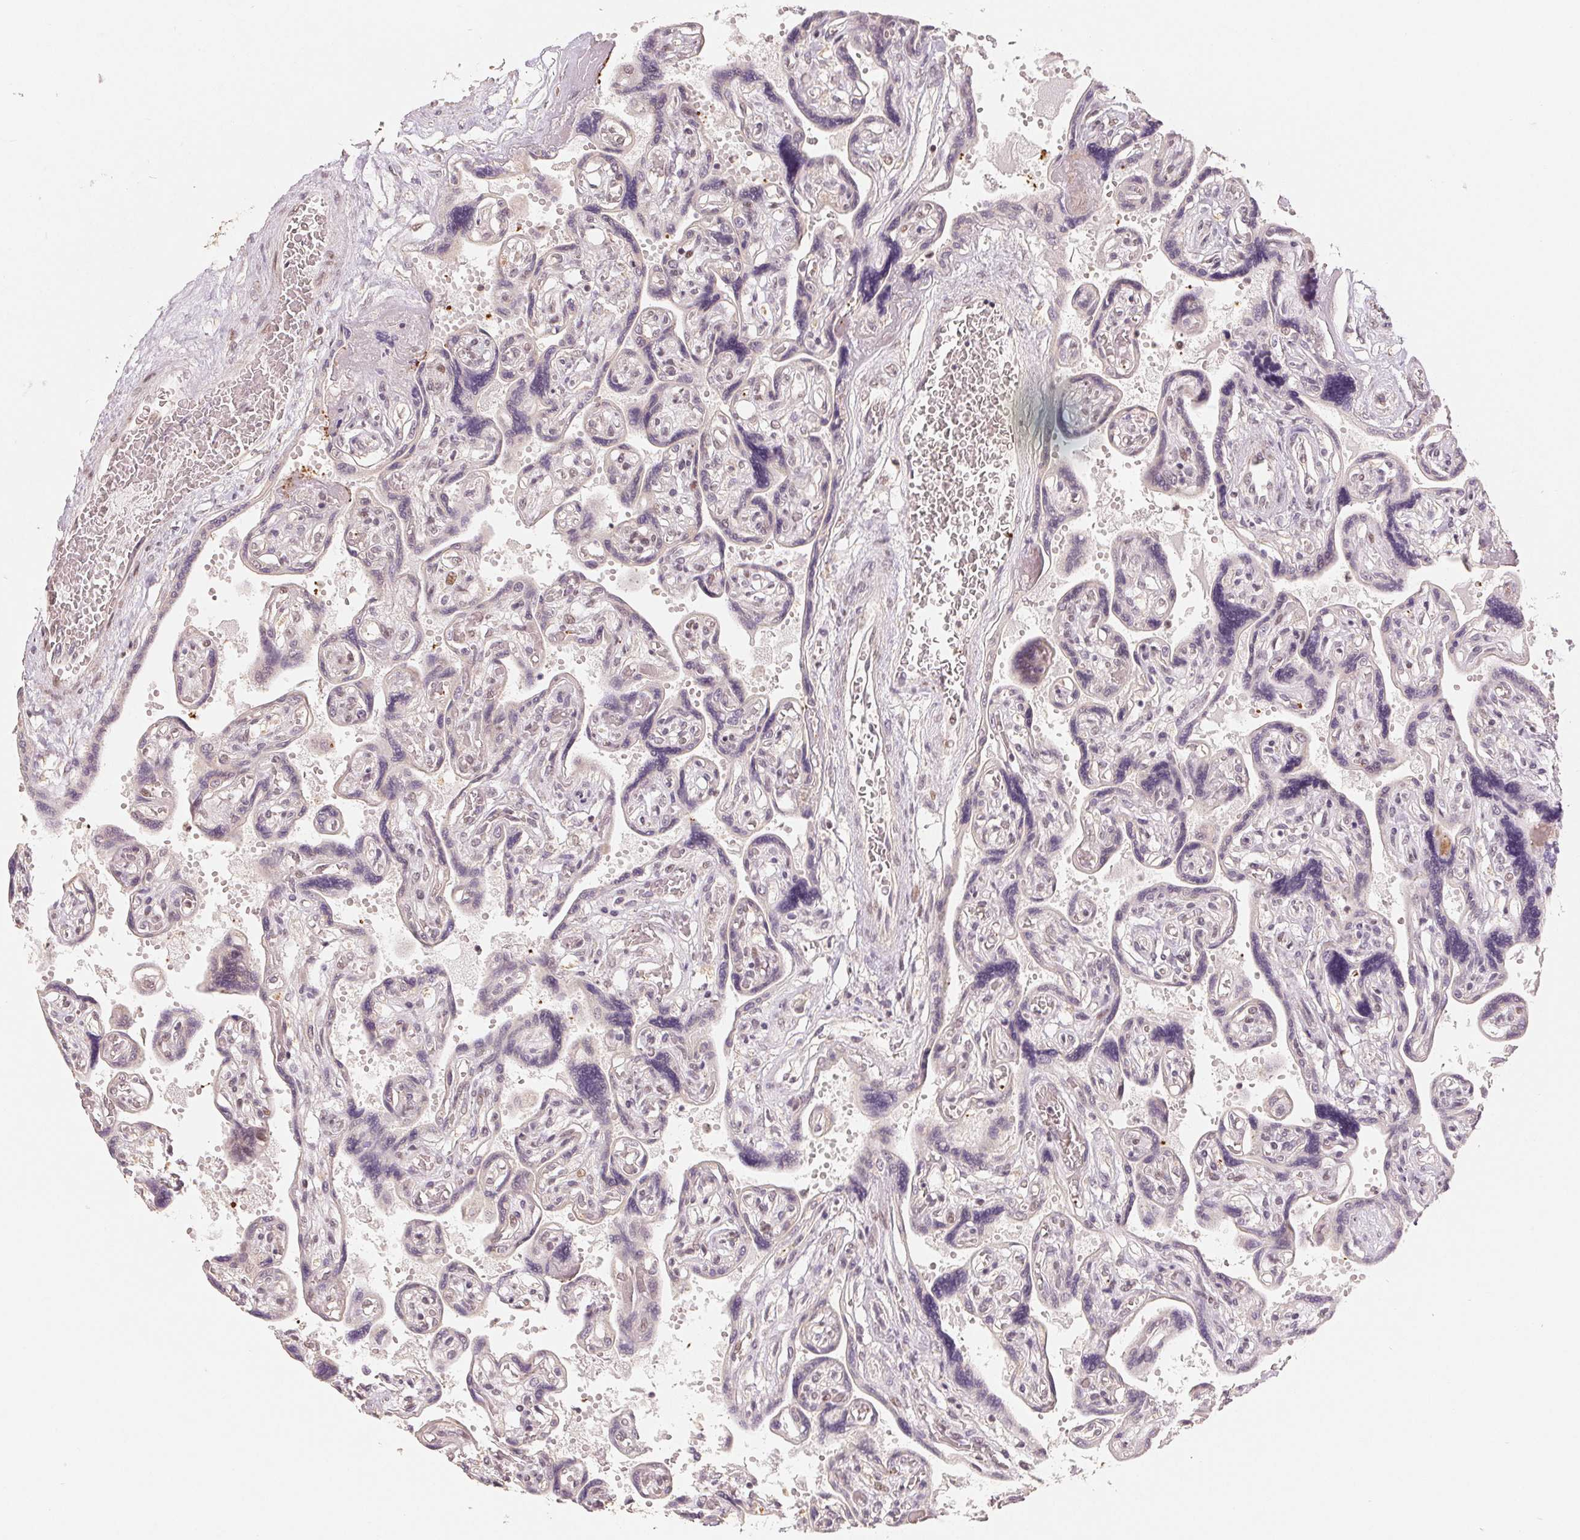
{"staining": {"intensity": "weak", "quantity": ">75%", "location": "nuclear"}, "tissue": "placenta", "cell_type": "Decidual cells", "image_type": "normal", "snomed": [{"axis": "morphology", "description": "Normal tissue, NOS"}, {"axis": "topography", "description": "Placenta"}], "caption": "Protein staining of normal placenta shows weak nuclear expression in about >75% of decidual cells.", "gene": "CCDC138", "patient": {"sex": "female", "age": 32}}